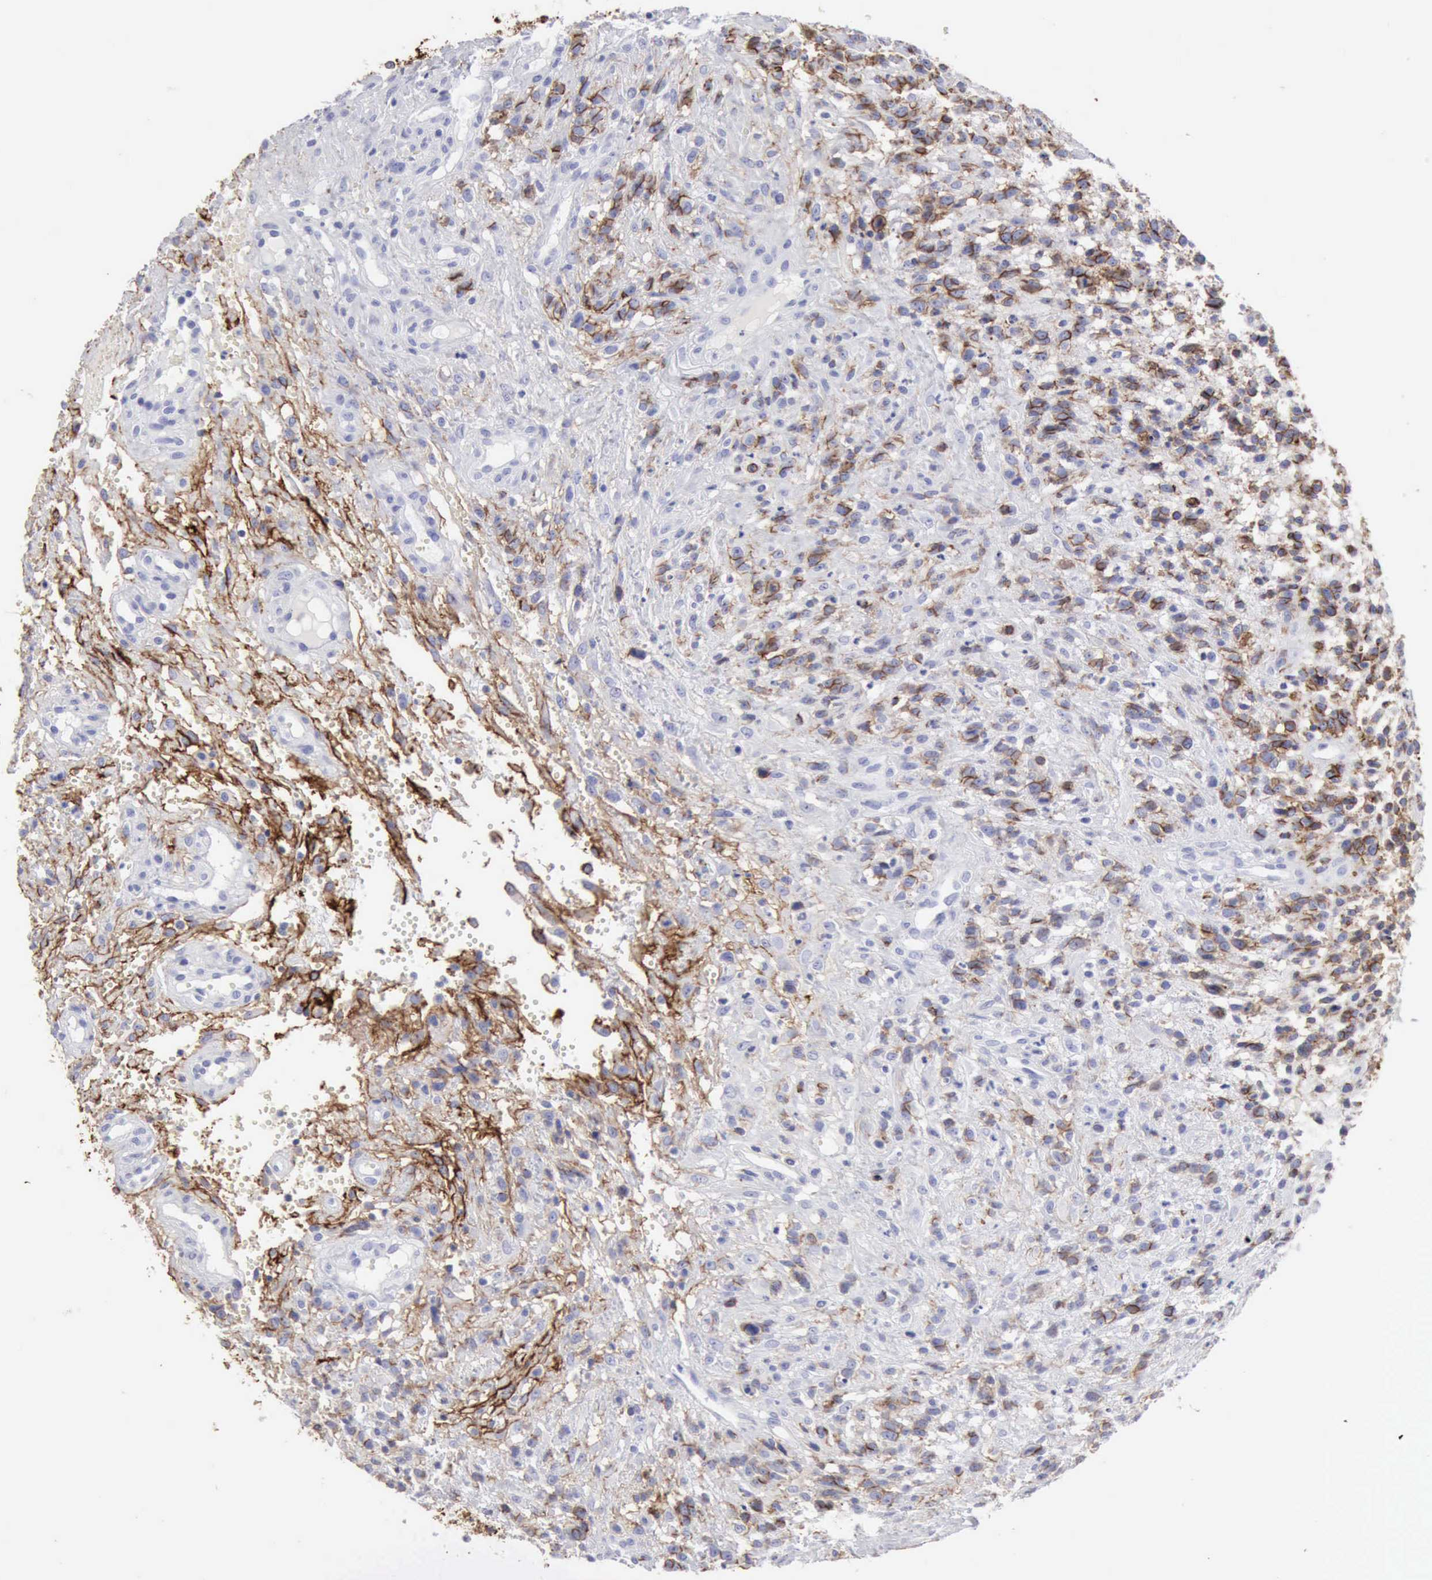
{"staining": {"intensity": "strong", "quantity": "25%-75%", "location": "cytoplasmic/membranous"}, "tissue": "glioma", "cell_type": "Tumor cells", "image_type": "cancer", "snomed": [{"axis": "morphology", "description": "Glioma, malignant, High grade"}, {"axis": "topography", "description": "Brain"}], "caption": "Protein expression analysis of human high-grade glioma (malignant) reveals strong cytoplasmic/membranous expression in approximately 25%-75% of tumor cells.", "gene": "NCAM1", "patient": {"sex": "male", "age": 66}}